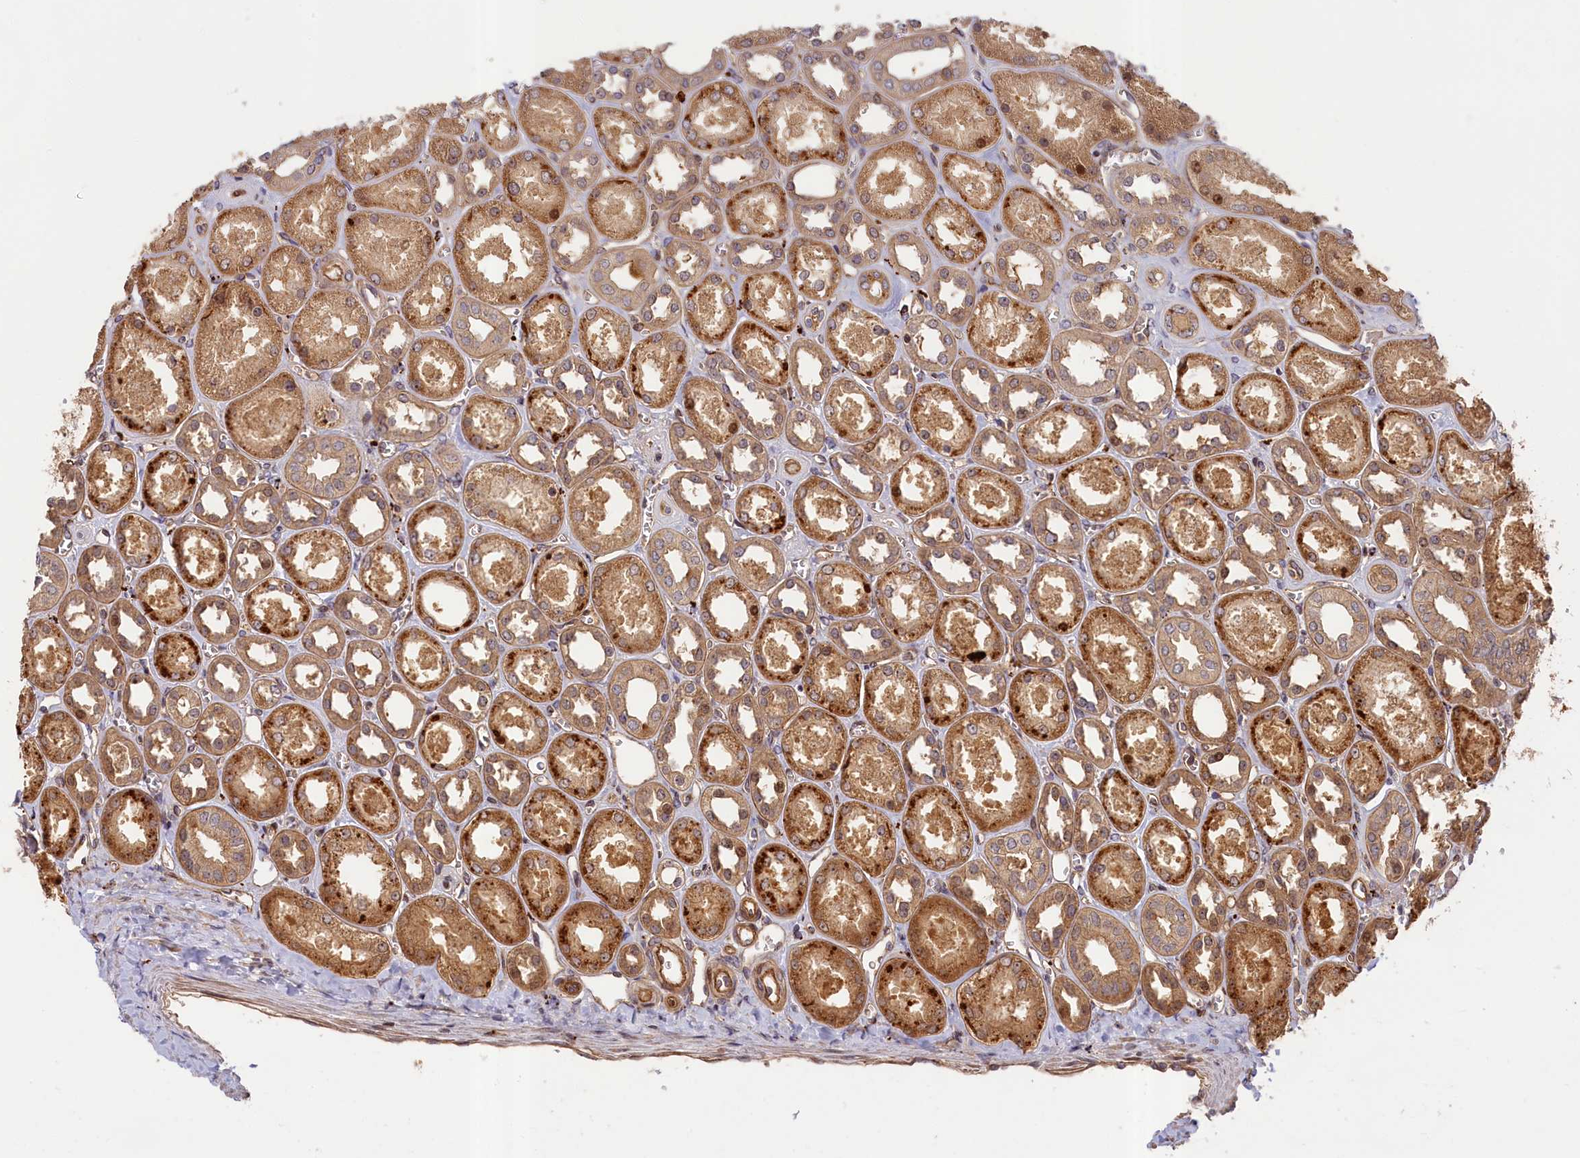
{"staining": {"intensity": "moderate", "quantity": ">75%", "location": "cytoplasmic/membranous"}, "tissue": "kidney", "cell_type": "Cells in glomeruli", "image_type": "normal", "snomed": [{"axis": "morphology", "description": "Normal tissue, NOS"}, {"axis": "morphology", "description": "Adenocarcinoma, NOS"}, {"axis": "topography", "description": "Kidney"}], "caption": "This photomicrograph displays immunohistochemistry (IHC) staining of benign kidney, with medium moderate cytoplasmic/membranous expression in about >75% of cells in glomeruli.", "gene": "CEP44", "patient": {"sex": "female", "age": 68}}